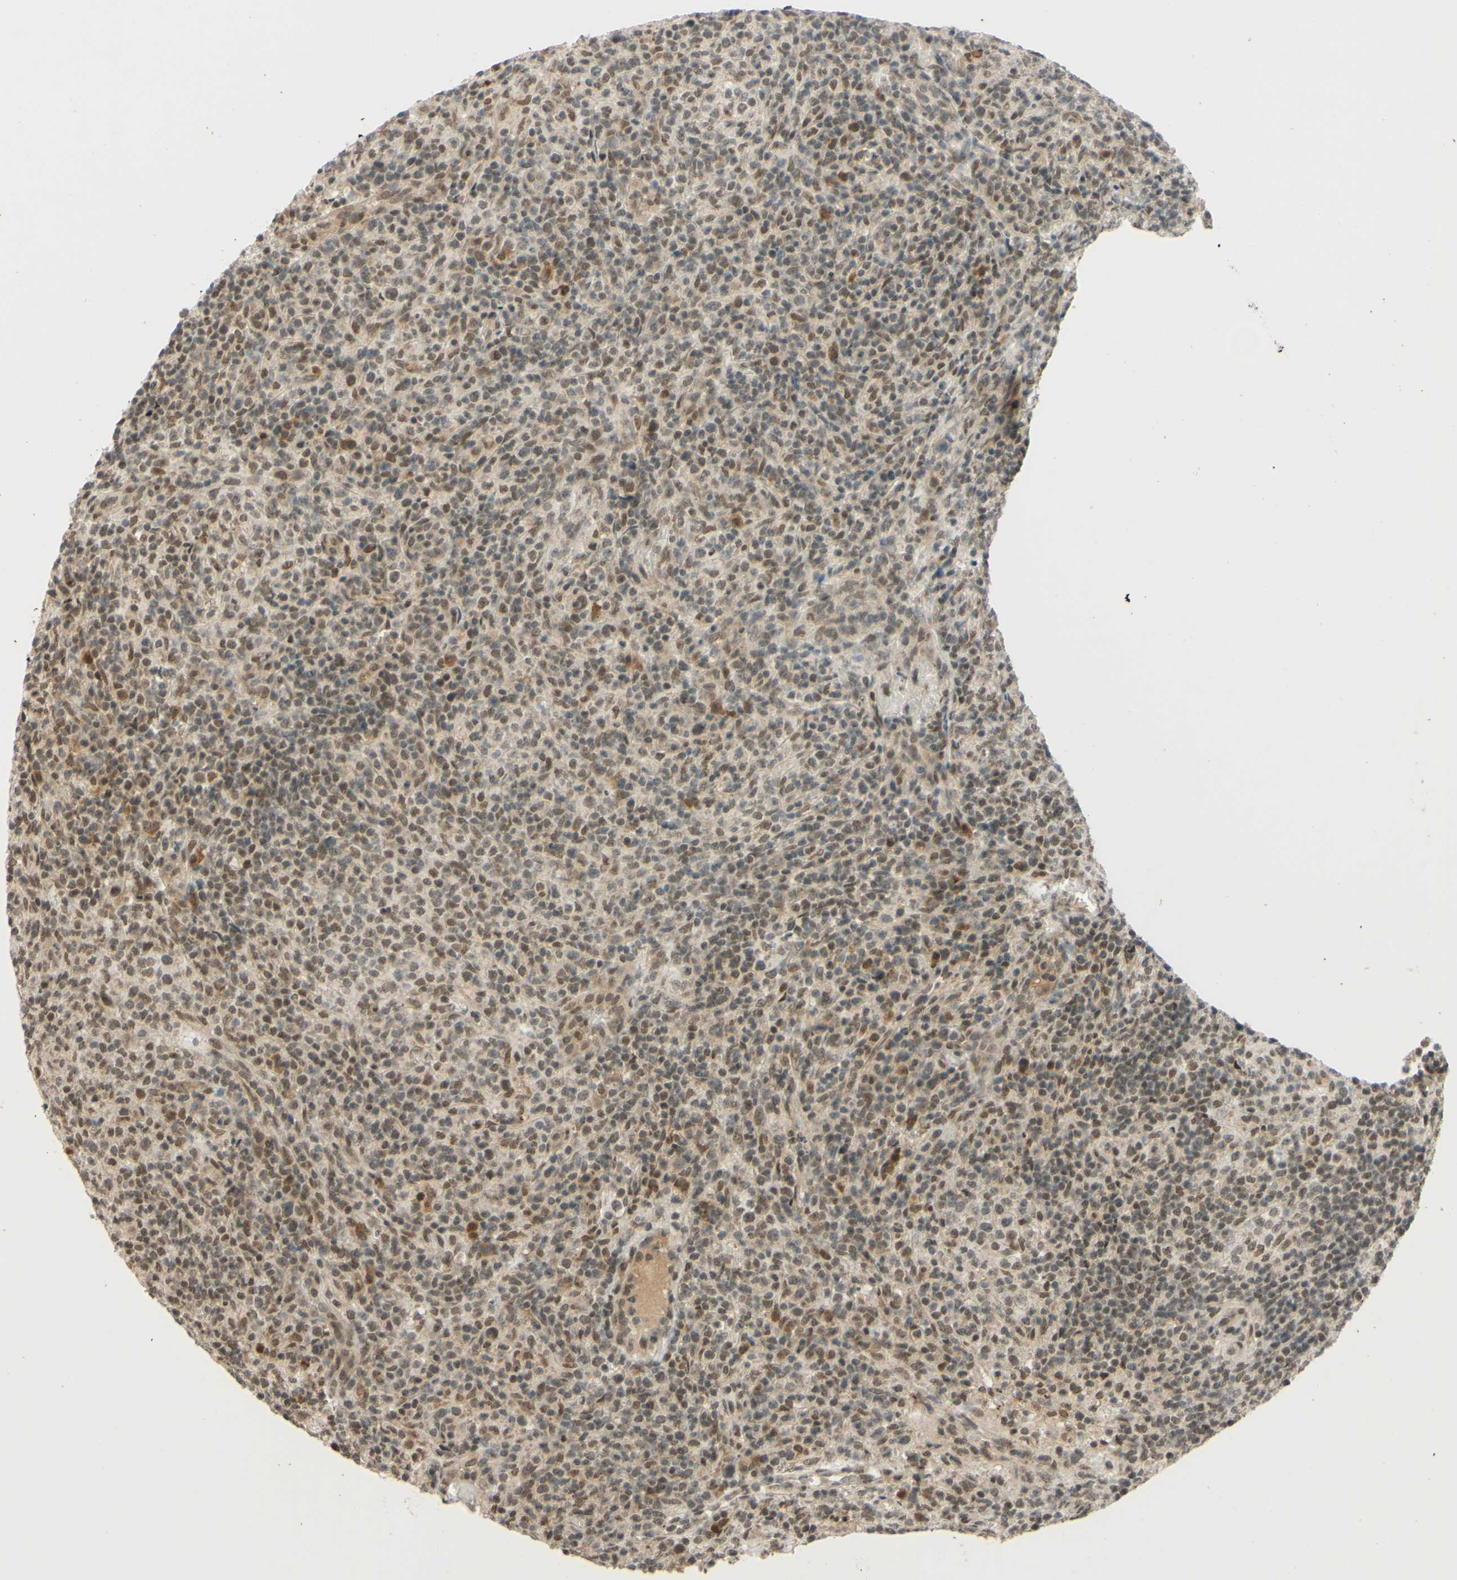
{"staining": {"intensity": "moderate", "quantity": "25%-75%", "location": "cytoplasmic/membranous,nuclear"}, "tissue": "lymphoma", "cell_type": "Tumor cells", "image_type": "cancer", "snomed": [{"axis": "morphology", "description": "Malignant lymphoma, non-Hodgkin's type, High grade"}, {"axis": "topography", "description": "Lymph node"}], "caption": "High-magnification brightfield microscopy of high-grade malignant lymphoma, non-Hodgkin's type stained with DAB (3,3'-diaminobenzidine) (brown) and counterstained with hematoxylin (blue). tumor cells exhibit moderate cytoplasmic/membranous and nuclear staining is identified in approximately25%-75% of cells.", "gene": "SMARCB1", "patient": {"sex": "female", "age": 76}}